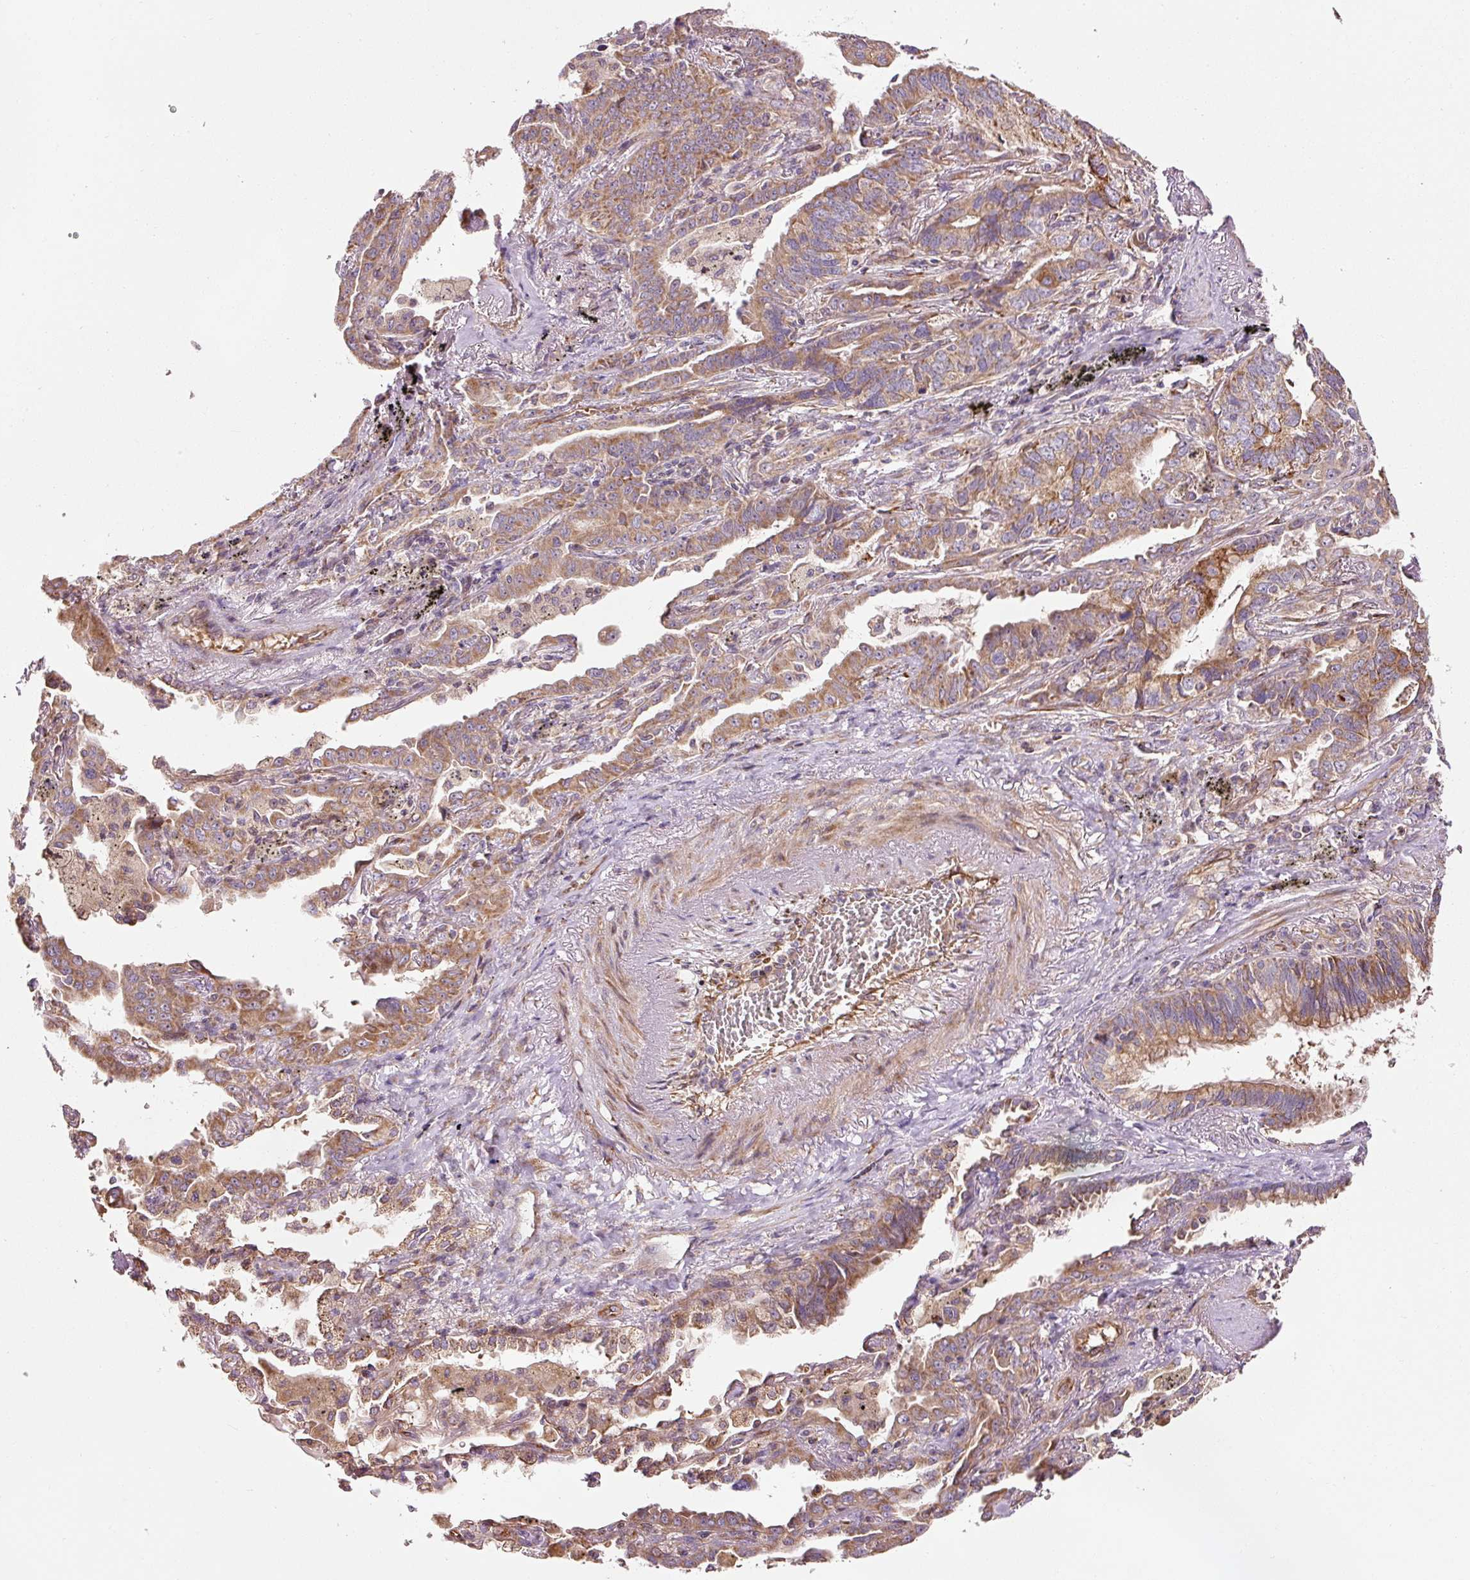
{"staining": {"intensity": "moderate", "quantity": ">75%", "location": "cytoplasmic/membranous"}, "tissue": "lung cancer", "cell_type": "Tumor cells", "image_type": "cancer", "snomed": [{"axis": "morphology", "description": "Adenocarcinoma, NOS"}, {"axis": "topography", "description": "Lung"}], "caption": "This histopathology image exhibits IHC staining of adenocarcinoma (lung), with medium moderate cytoplasmic/membranous staining in approximately >75% of tumor cells.", "gene": "ISCU", "patient": {"sex": "male", "age": 67}}